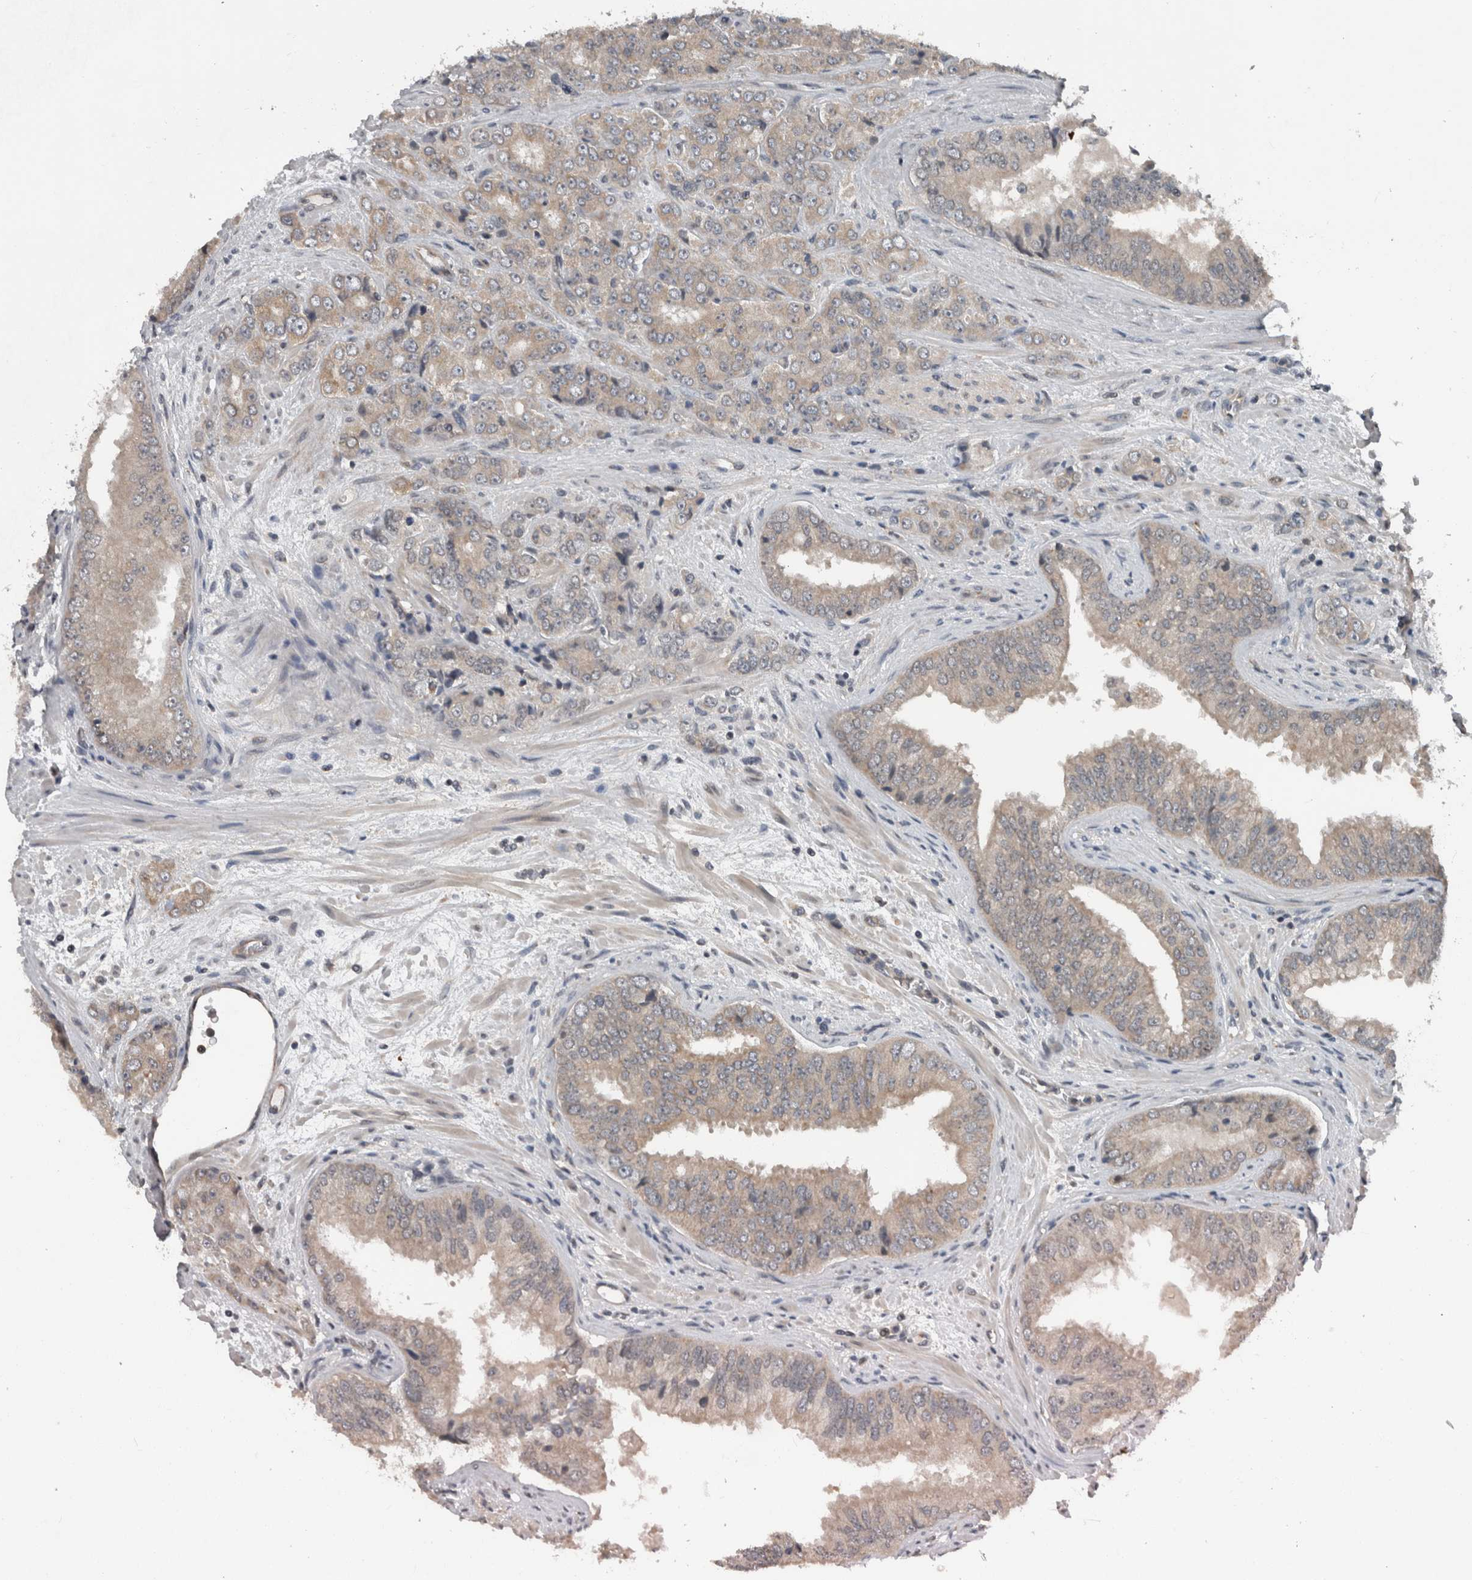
{"staining": {"intensity": "weak", "quantity": "25%-75%", "location": "cytoplasmic/membranous"}, "tissue": "prostate cancer", "cell_type": "Tumor cells", "image_type": "cancer", "snomed": [{"axis": "morphology", "description": "Adenocarcinoma, High grade"}, {"axis": "topography", "description": "Prostate"}], "caption": "A high-resolution photomicrograph shows IHC staining of prostate adenocarcinoma (high-grade), which displays weak cytoplasmic/membranous positivity in about 25%-75% of tumor cells. The protein of interest is stained brown, and the nuclei are stained in blue (DAB IHC with brightfield microscopy, high magnification).", "gene": "ENY2", "patient": {"sex": "male", "age": 58}}